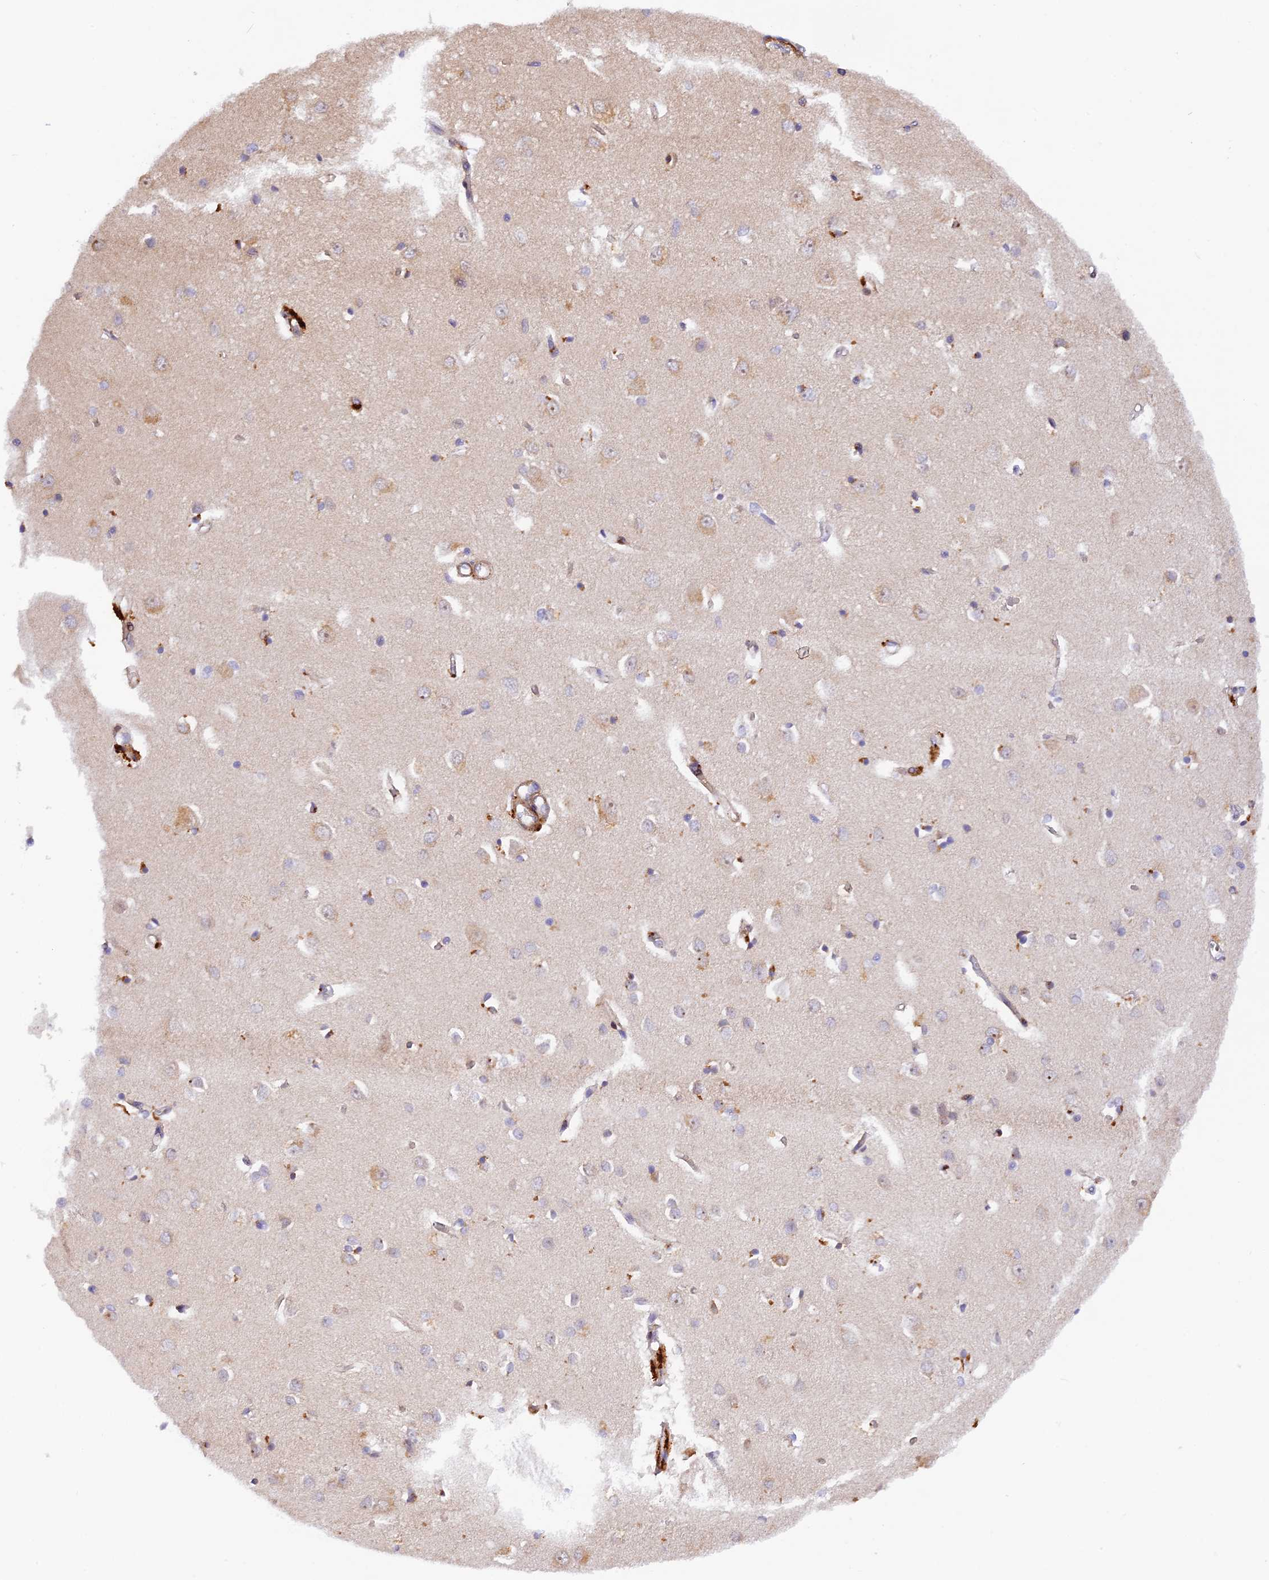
{"staining": {"intensity": "moderate", "quantity": "25%-75%", "location": "cytoplasmic/membranous"}, "tissue": "cerebral cortex", "cell_type": "Endothelial cells", "image_type": "normal", "snomed": [{"axis": "morphology", "description": "Normal tissue, NOS"}, {"axis": "topography", "description": "Cerebral cortex"}], "caption": "A micrograph of cerebral cortex stained for a protein displays moderate cytoplasmic/membranous brown staining in endothelial cells. (DAB IHC with brightfield microscopy, high magnification).", "gene": "WDFY4", "patient": {"sex": "female", "age": 64}}